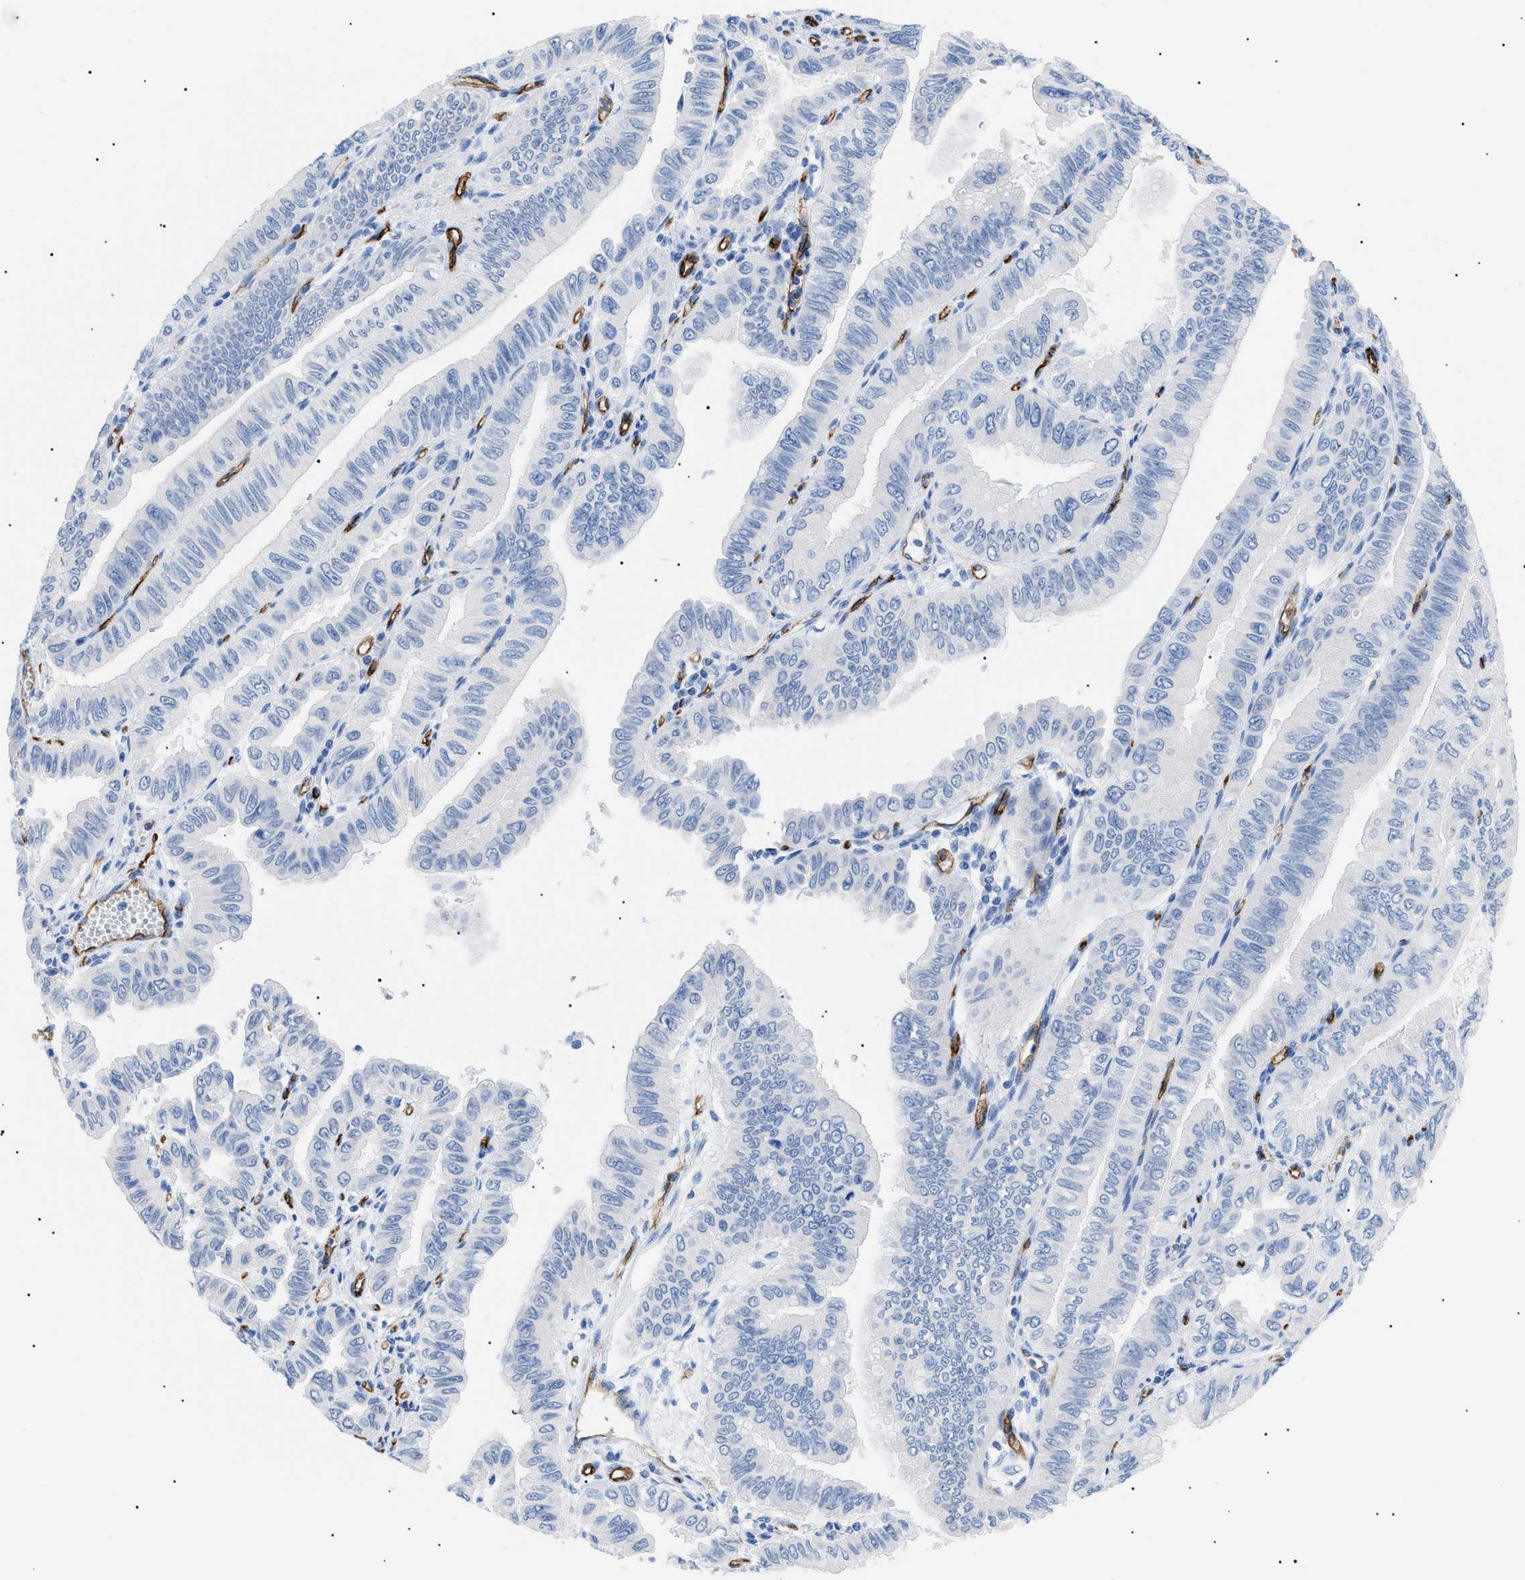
{"staining": {"intensity": "negative", "quantity": "none", "location": "none"}, "tissue": "pancreatic cancer", "cell_type": "Tumor cells", "image_type": "cancer", "snomed": [{"axis": "morphology", "description": "Normal tissue, NOS"}, {"axis": "topography", "description": "Lymph node"}], "caption": "There is no significant staining in tumor cells of pancreatic cancer.", "gene": "PODXL", "patient": {"sex": "male", "age": 50}}